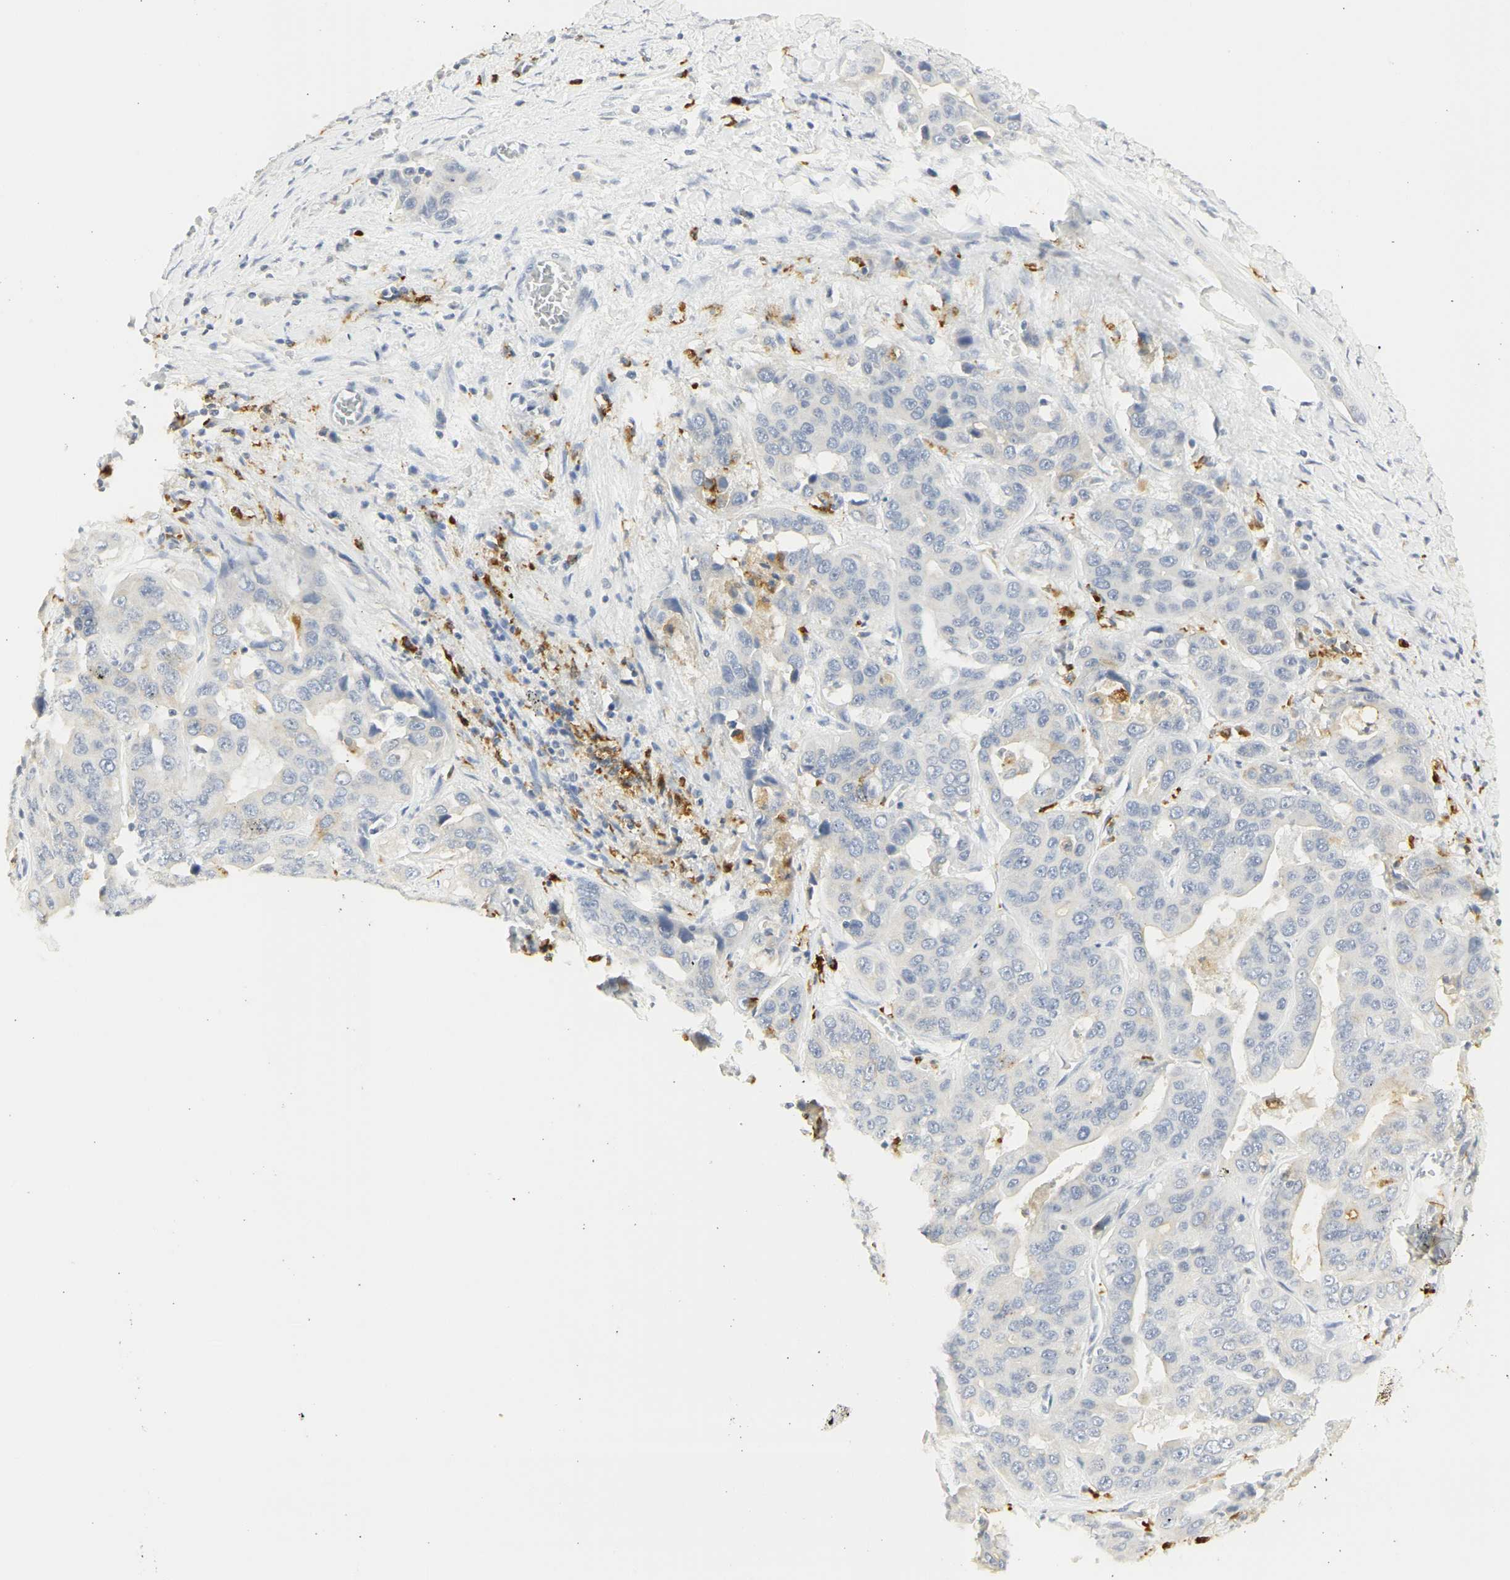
{"staining": {"intensity": "negative", "quantity": "none", "location": "none"}, "tissue": "liver cancer", "cell_type": "Tumor cells", "image_type": "cancer", "snomed": [{"axis": "morphology", "description": "Cholangiocarcinoma"}, {"axis": "topography", "description": "Liver"}], "caption": "There is no significant staining in tumor cells of liver cholangiocarcinoma.", "gene": "CEACAM5", "patient": {"sex": "female", "age": 52}}